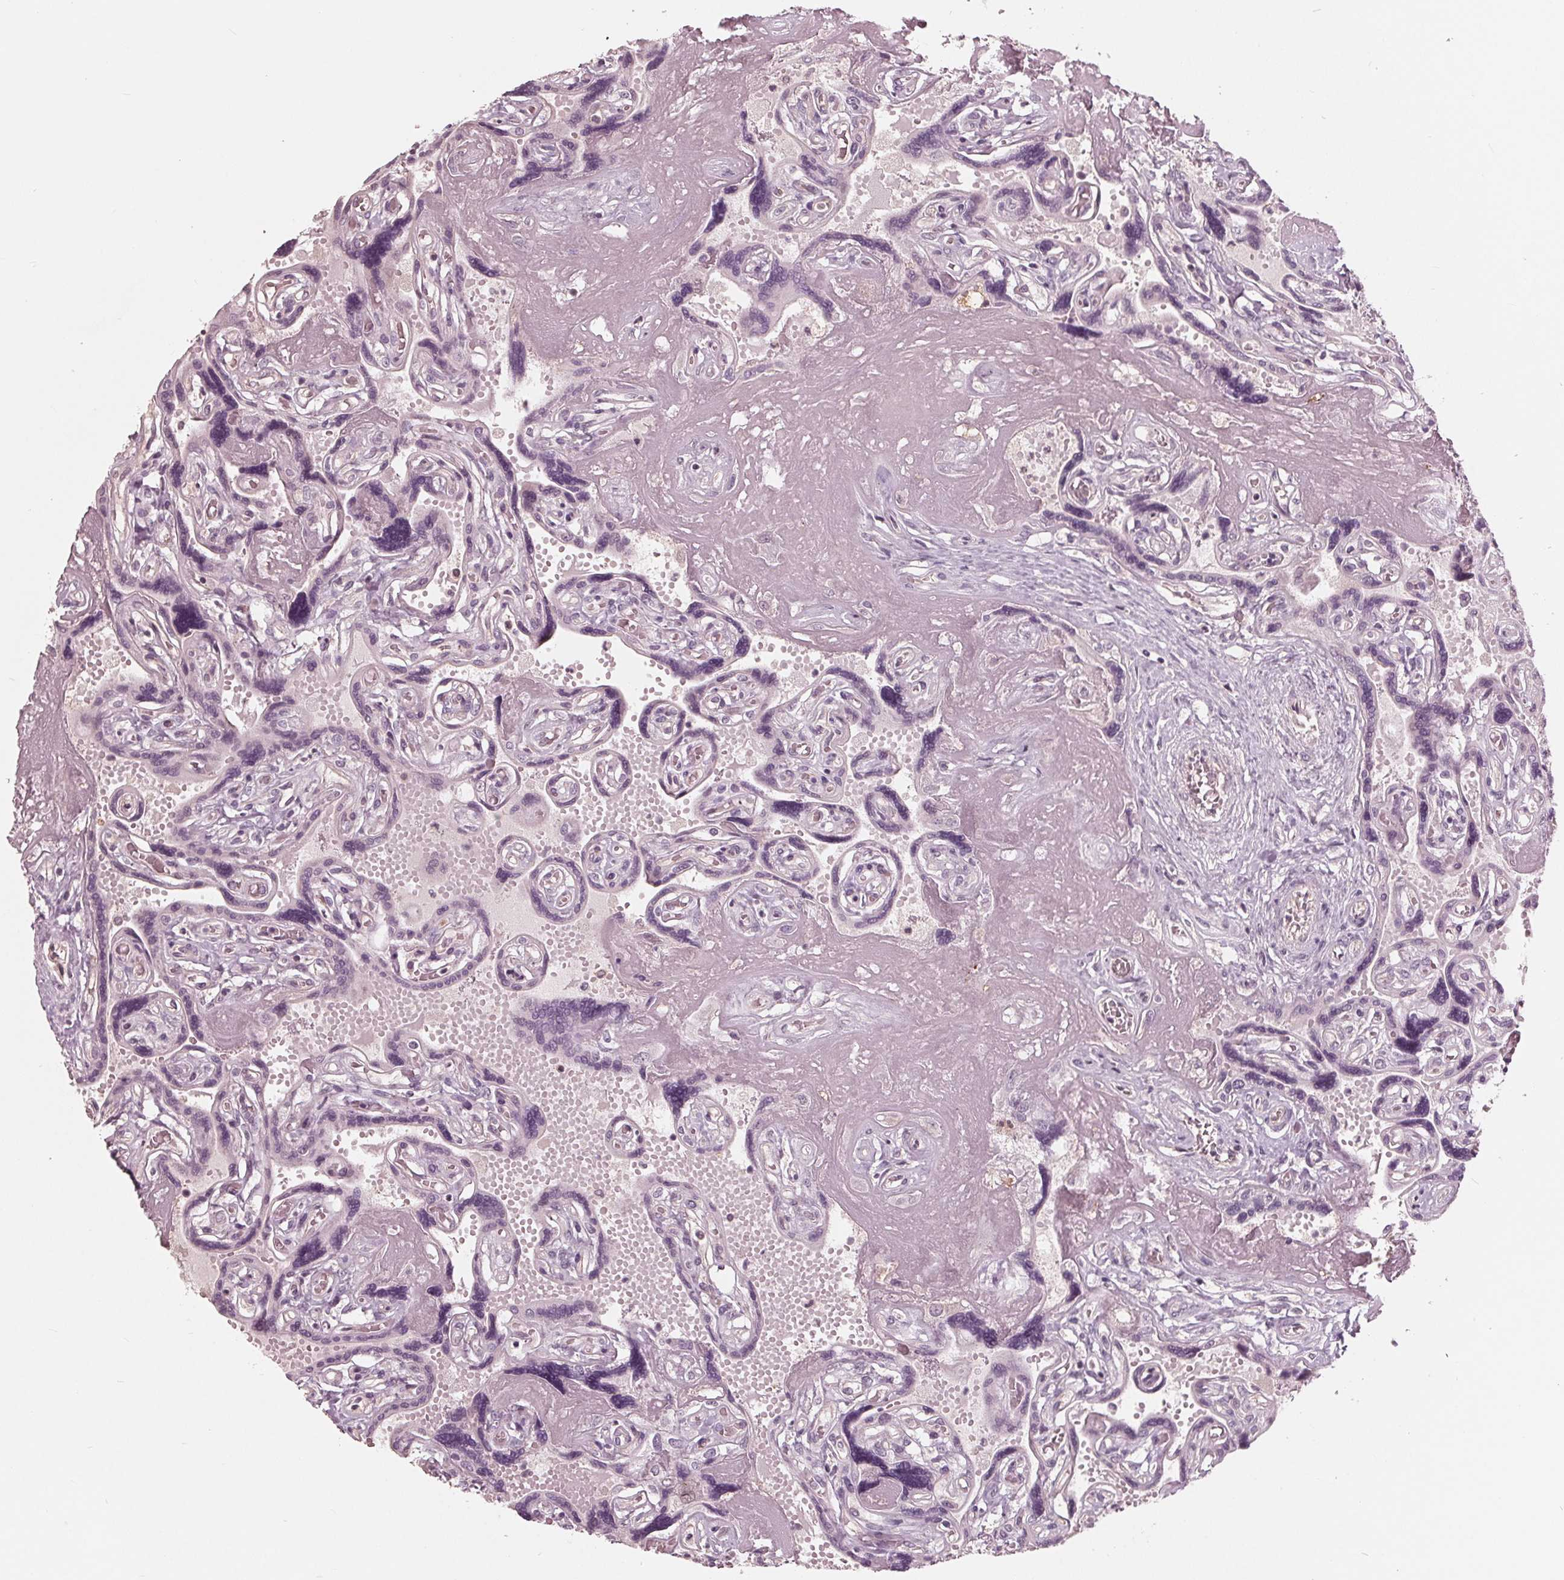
{"staining": {"intensity": "moderate", "quantity": "<25%", "location": "nuclear"}, "tissue": "placenta", "cell_type": "Decidual cells", "image_type": "normal", "snomed": [{"axis": "morphology", "description": "Normal tissue, NOS"}, {"axis": "topography", "description": "Placenta"}], "caption": "About <25% of decidual cells in unremarkable human placenta display moderate nuclear protein positivity as visualized by brown immunohistochemical staining.", "gene": "ING3", "patient": {"sex": "female", "age": 32}}